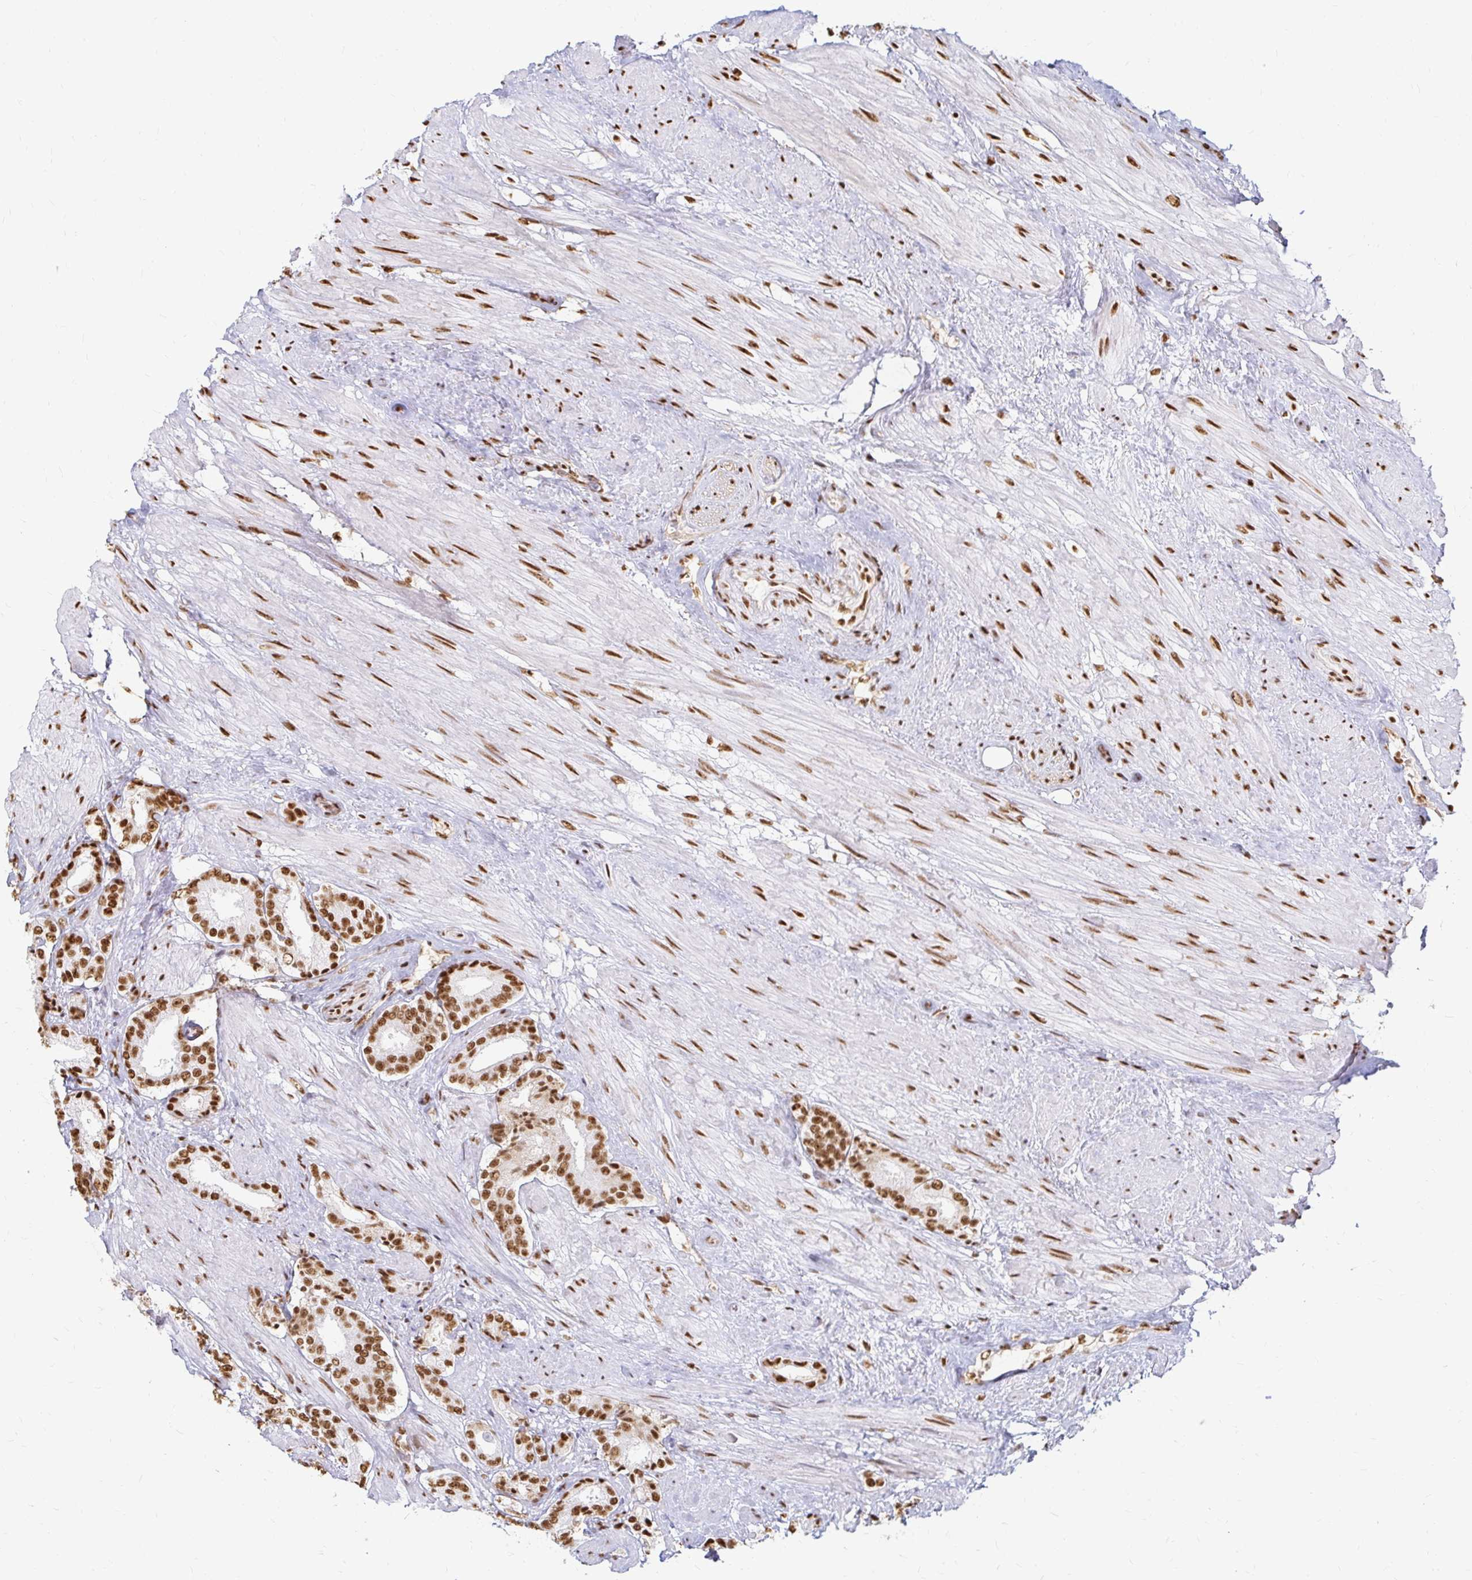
{"staining": {"intensity": "strong", "quantity": ">75%", "location": "nuclear"}, "tissue": "prostate cancer", "cell_type": "Tumor cells", "image_type": "cancer", "snomed": [{"axis": "morphology", "description": "Adenocarcinoma, High grade"}, {"axis": "topography", "description": "Prostate"}], "caption": "This is a photomicrograph of immunohistochemistry (IHC) staining of high-grade adenocarcinoma (prostate), which shows strong expression in the nuclear of tumor cells.", "gene": "HNRNPU", "patient": {"sex": "male", "age": 56}}